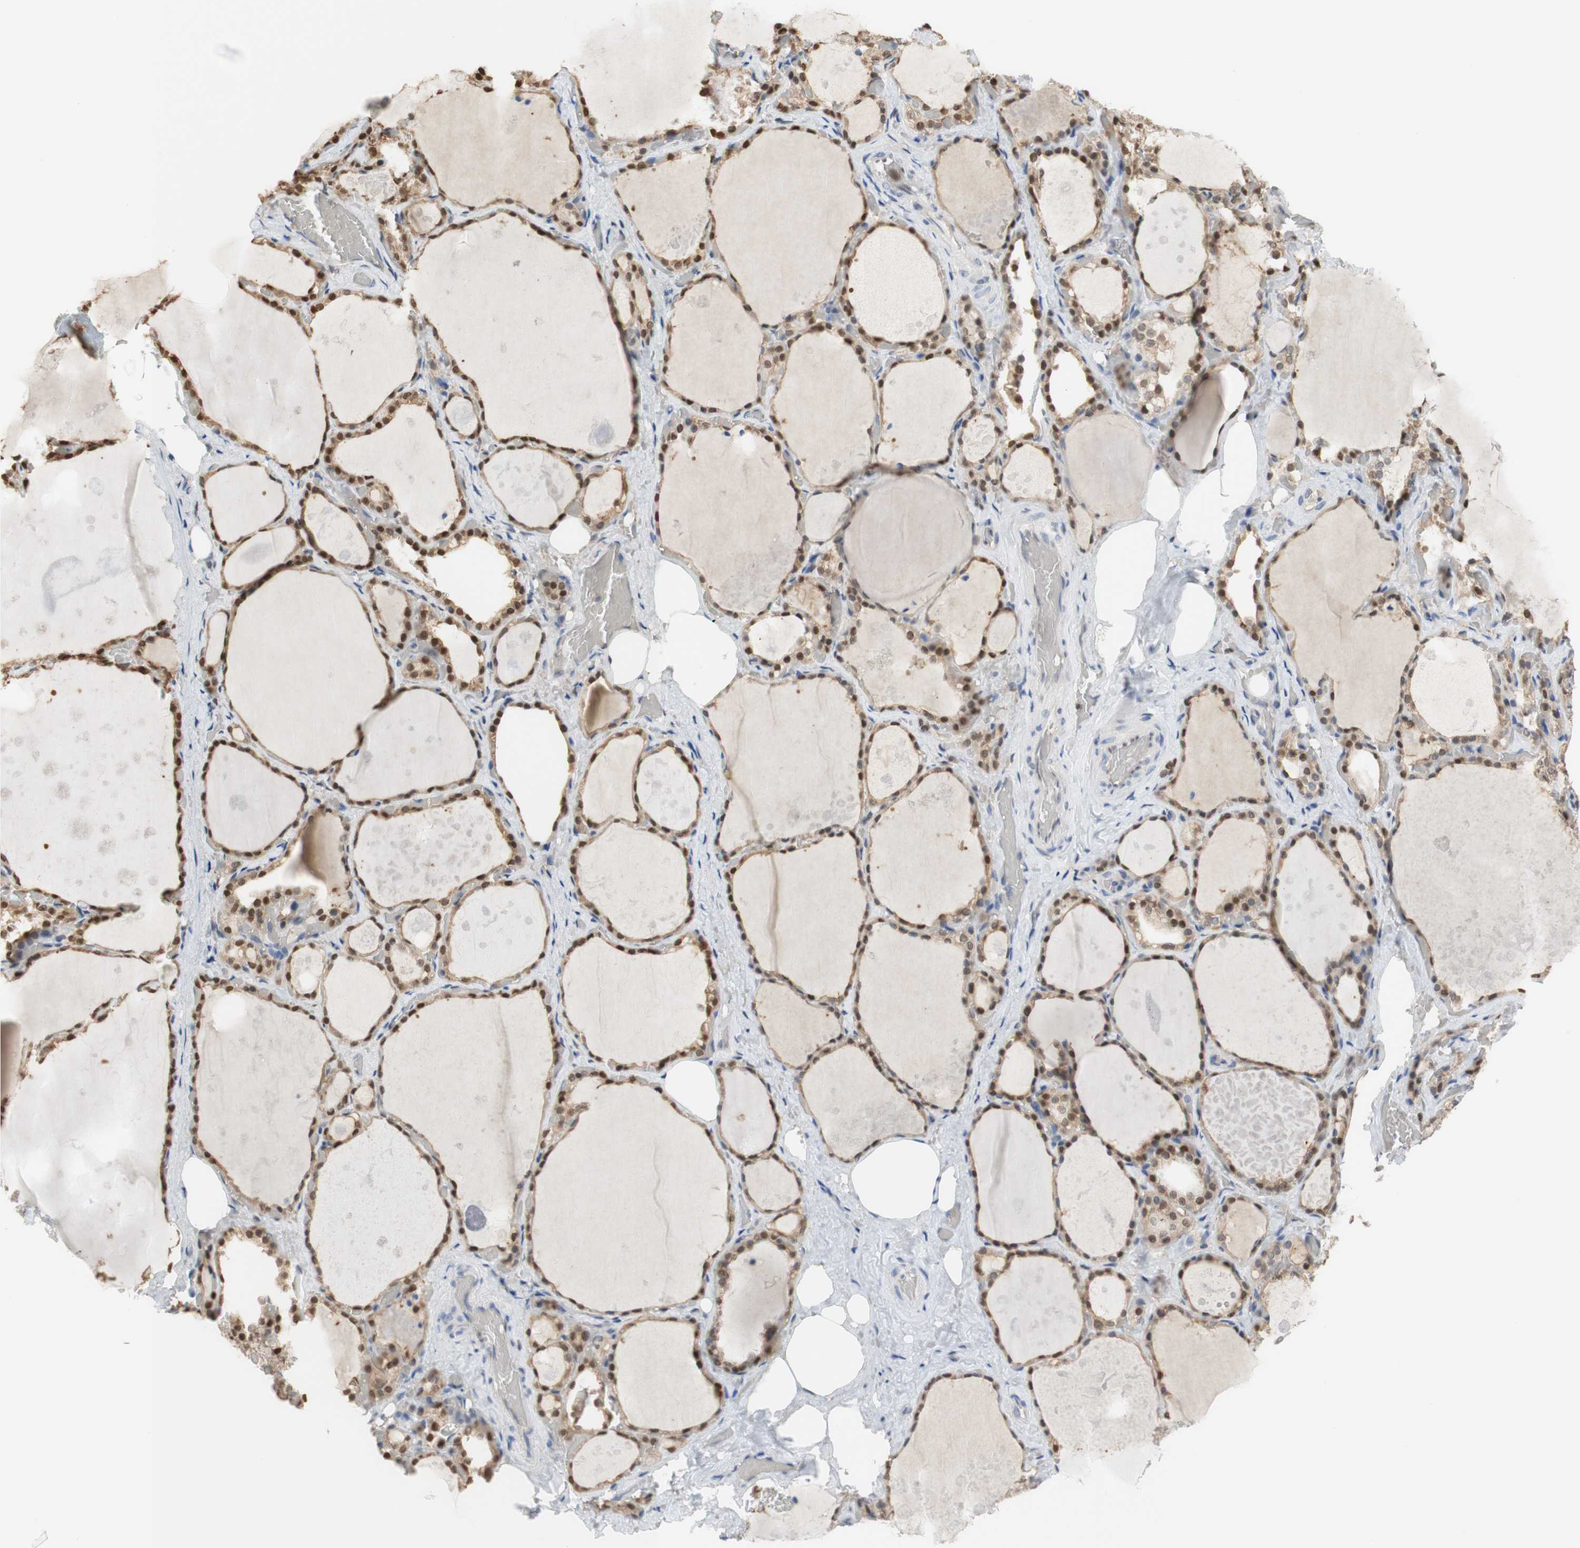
{"staining": {"intensity": "moderate", "quantity": ">75%", "location": "cytoplasmic/membranous,nuclear"}, "tissue": "thyroid gland", "cell_type": "Glandular cells", "image_type": "normal", "snomed": [{"axis": "morphology", "description": "Normal tissue, NOS"}, {"axis": "topography", "description": "Thyroid gland"}], "caption": "A histopathology image showing moderate cytoplasmic/membranous,nuclear staining in approximately >75% of glandular cells in normal thyroid gland, as visualized by brown immunohistochemical staining.", "gene": "NAP1L4", "patient": {"sex": "male", "age": 61}}